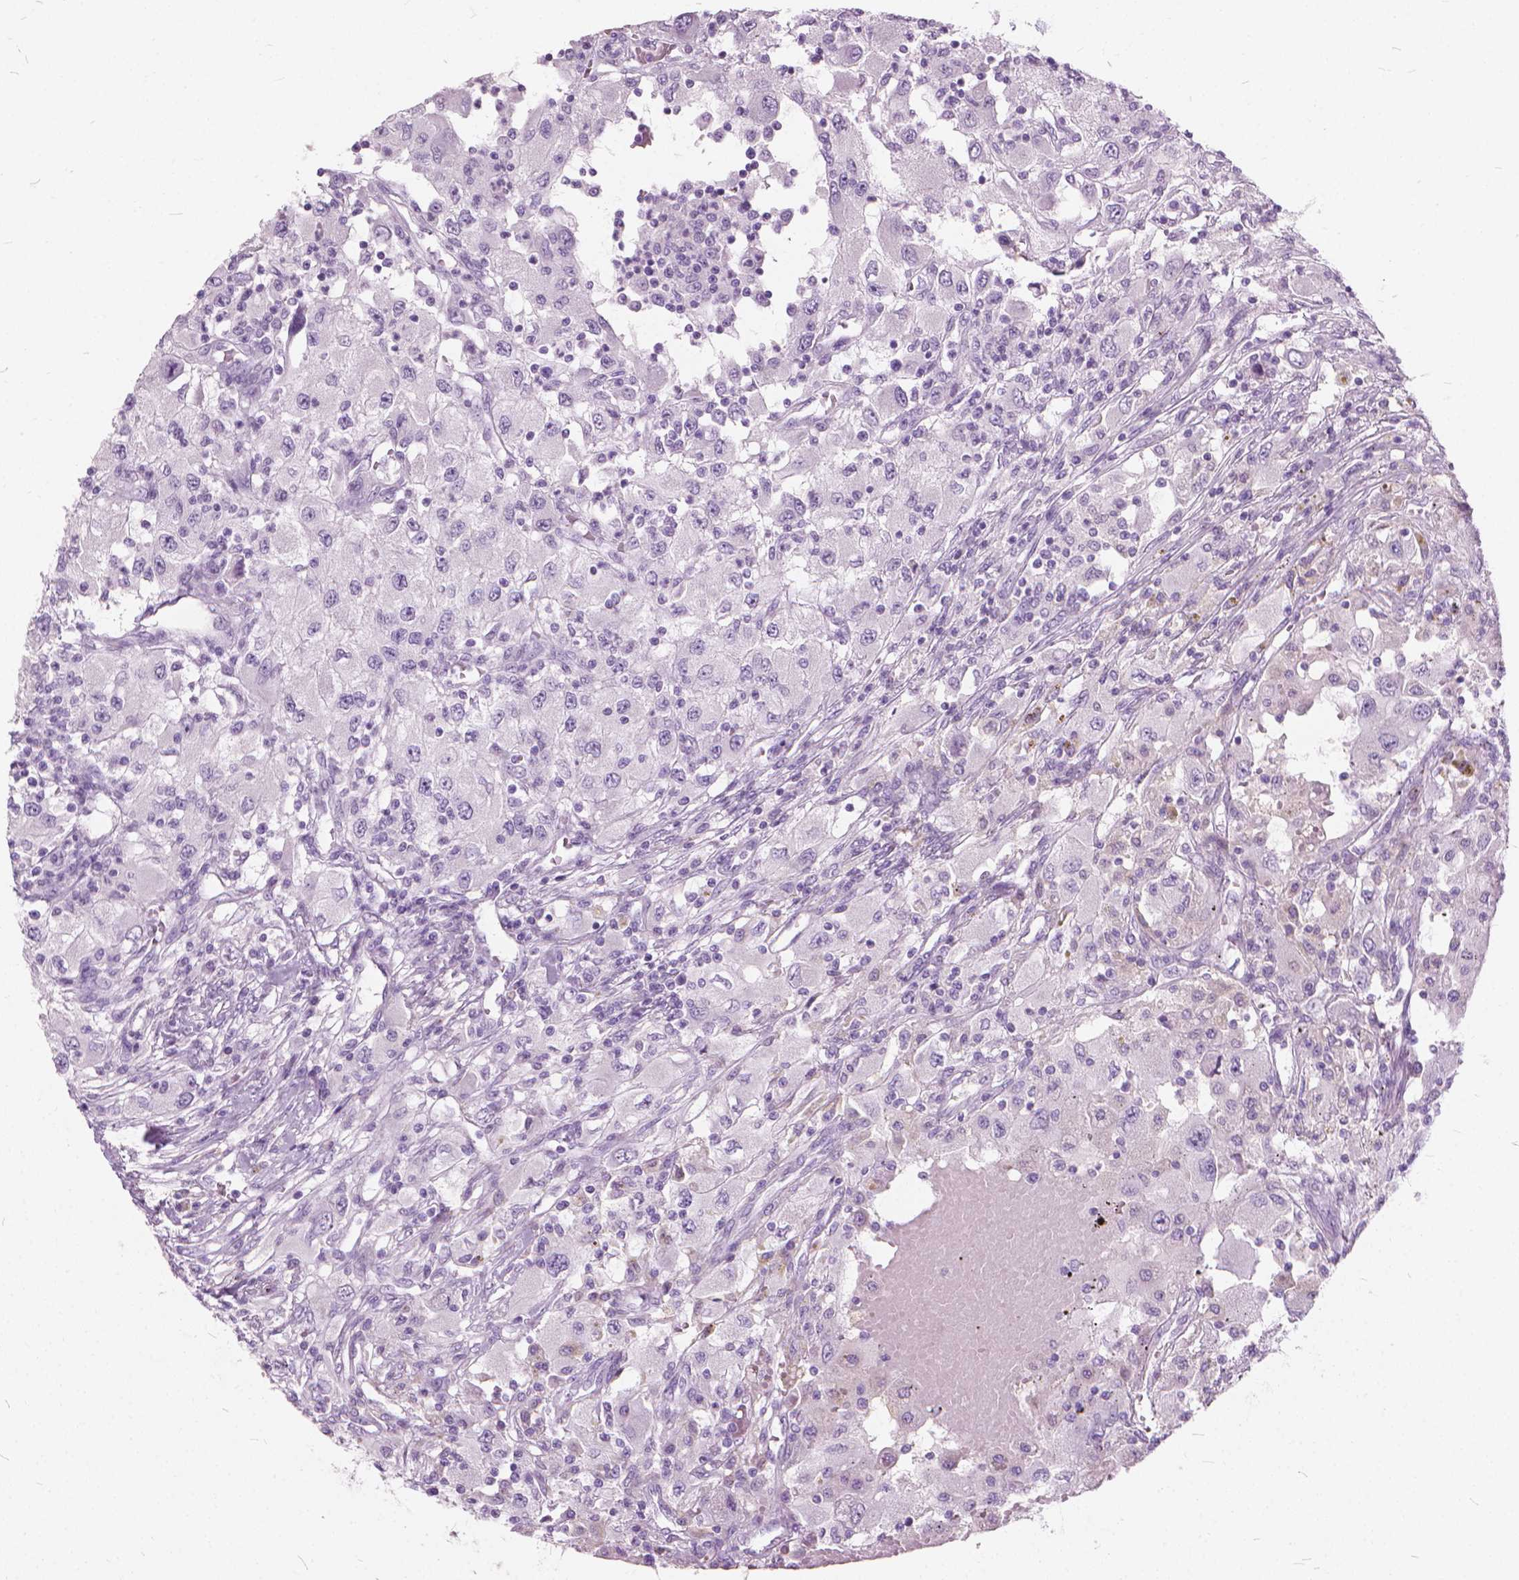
{"staining": {"intensity": "negative", "quantity": "none", "location": "none"}, "tissue": "renal cancer", "cell_type": "Tumor cells", "image_type": "cancer", "snomed": [{"axis": "morphology", "description": "Adenocarcinoma, NOS"}, {"axis": "topography", "description": "Kidney"}], "caption": "Immunohistochemistry of adenocarcinoma (renal) demonstrates no staining in tumor cells.", "gene": "DNM1", "patient": {"sex": "female", "age": 67}}